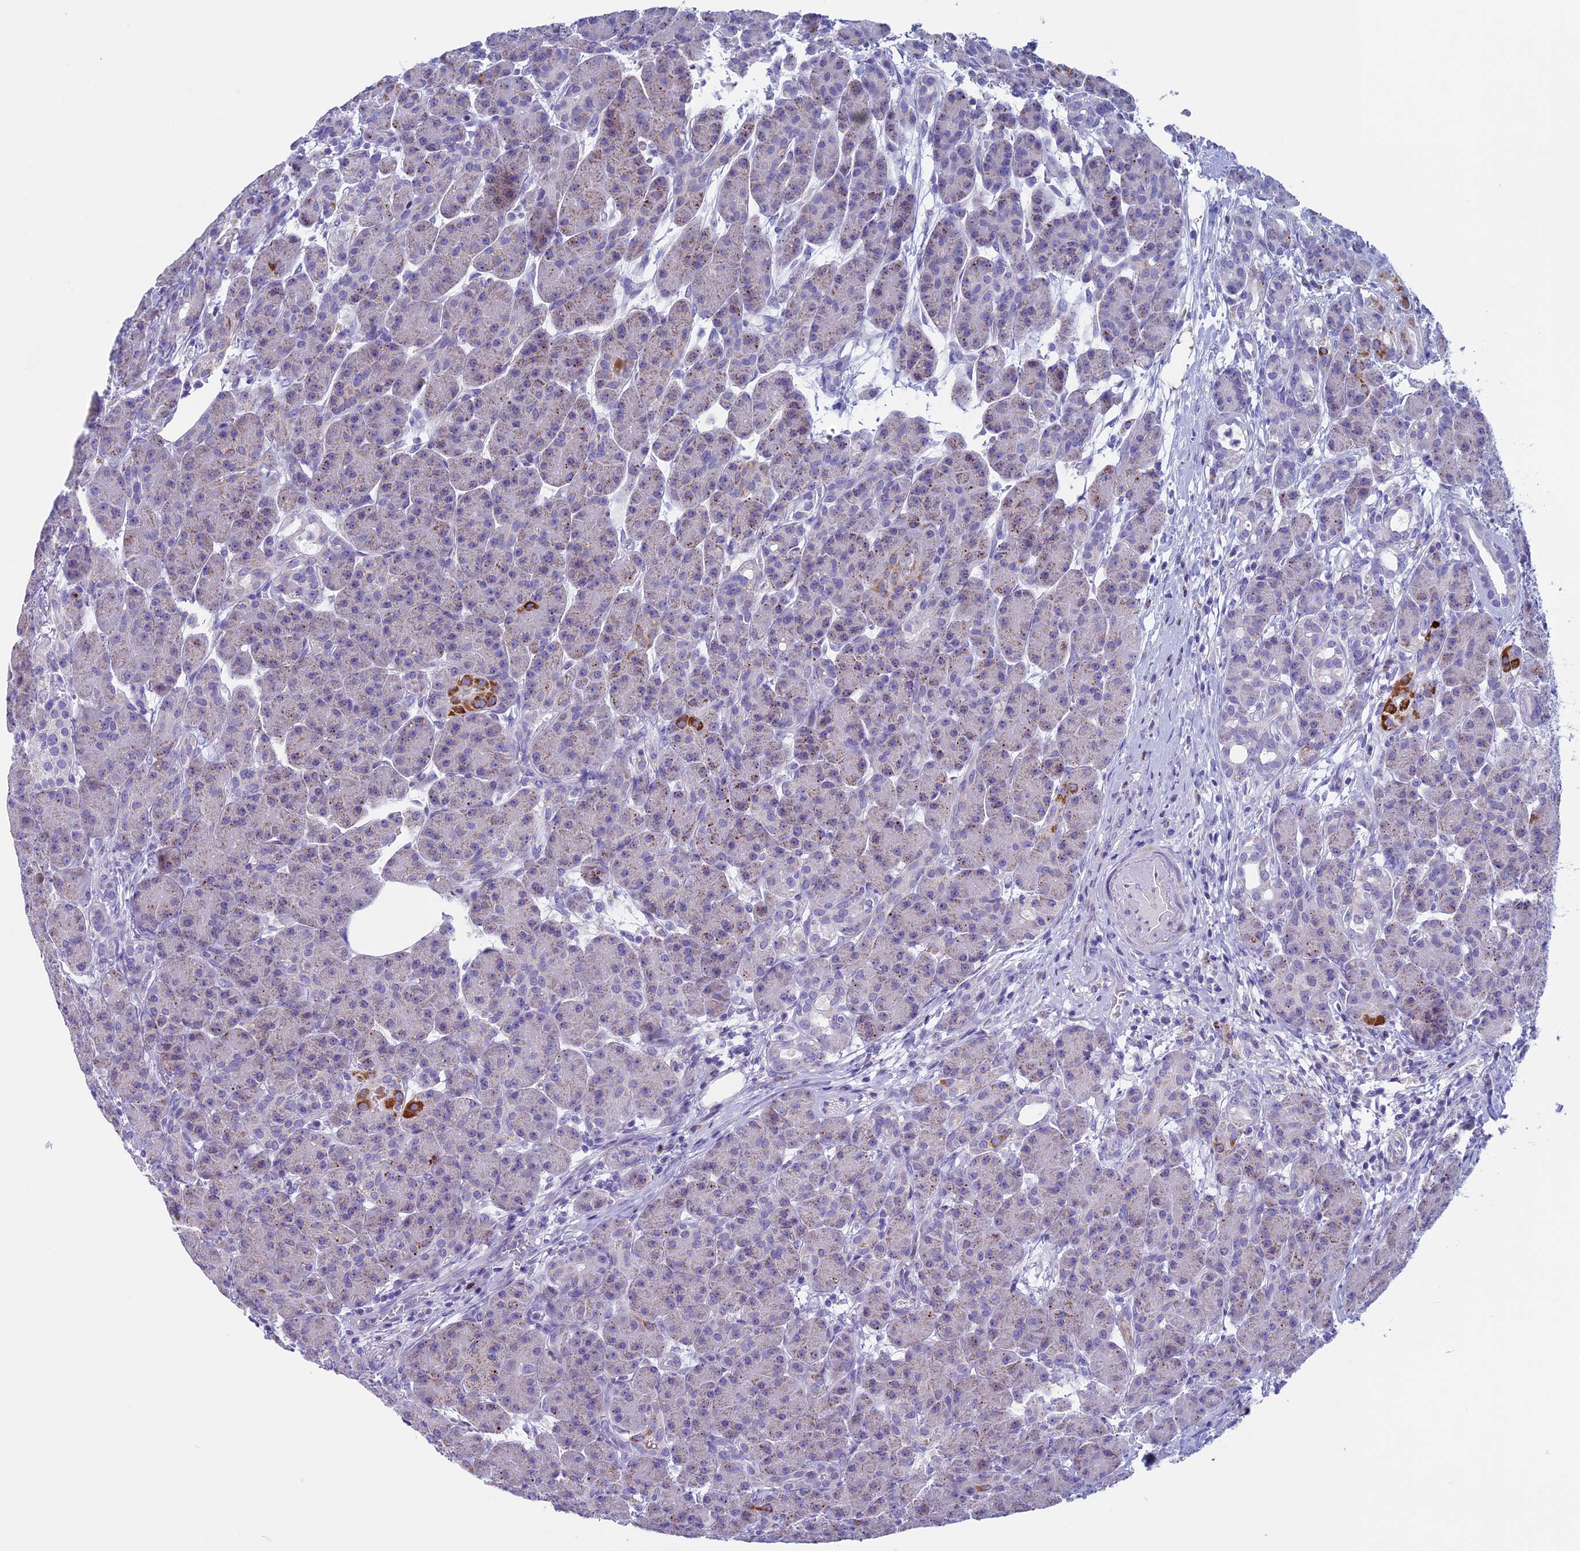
{"staining": {"intensity": "strong", "quantity": "<25%", "location": "cytoplasmic/membranous"}, "tissue": "pancreas", "cell_type": "Exocrine glandular cells", "image_type": "normal", "snomed": [{"axis": "morphology", "description": "Normal tissue, NOS"}, {"axis": "topography", "description": "Pancreas"}], "caption": "DAB immunohistochemical staining of normal pancreas reveals strong cytoplasmic/membranous protein expression in approximately <25% of exocrine glandular cells. The protein of interest is stained brown, and the nuclei are stained in blue (DAB (3,3'-diaminobenzidine) IHC with brightfield microscopy, high magnification).", "gene": "ZNF563", "patient": {"sex": "male", "age": 63}}